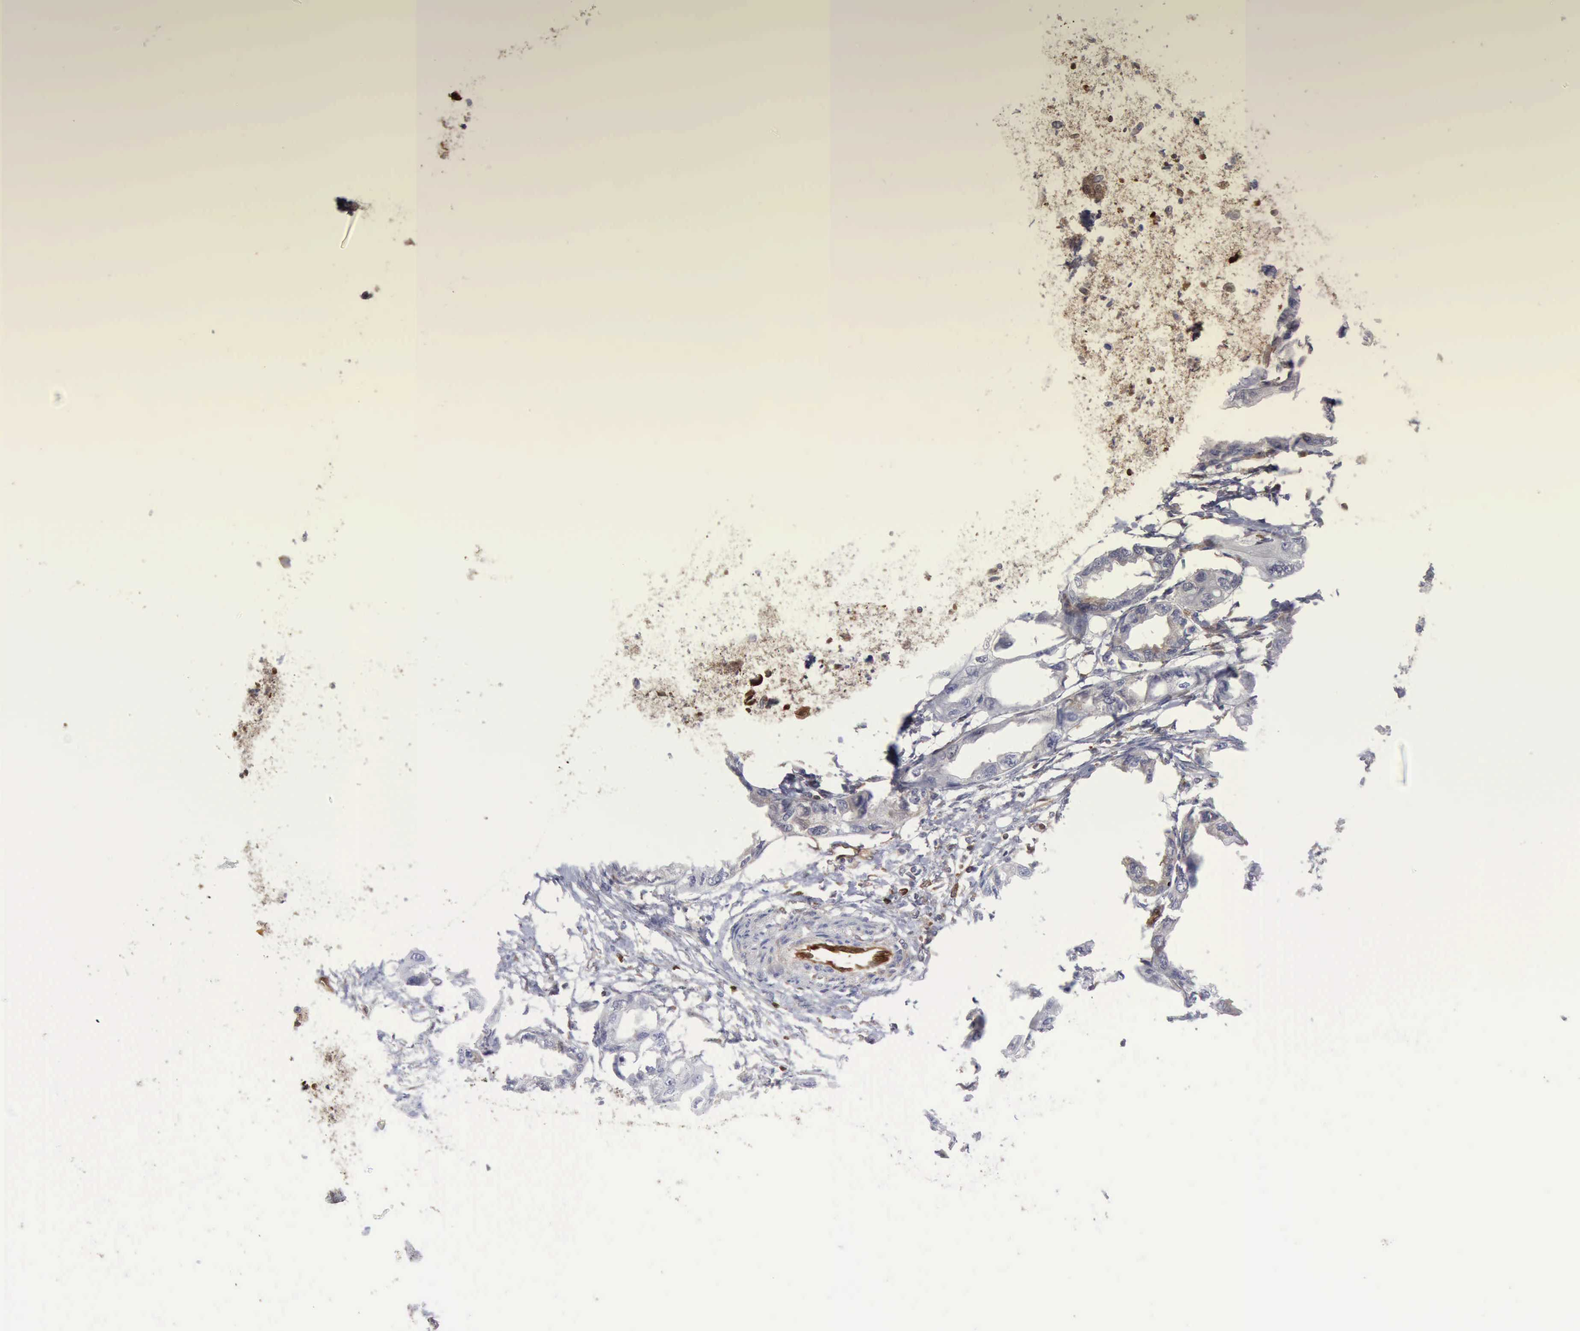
{"staining": {"intensity": "negative", "quantity": "none", "location": "none"}, "tissue": "endometrial cancer", "cell_type": "Tumor cells", "image_type": "cancer", "snomed": [{"axis": "morphology", "description": "Adenocarcinoma, NOS"}, {"axis": "topography", "description": "Endometrium"}], "caption": "Immunohistochemistry (IHC) of adenocarcinoma (endometrial) displays no staining in tumor cells.", "gene": "PDCD4", "patient": {"sex": "female", "age": 67}}